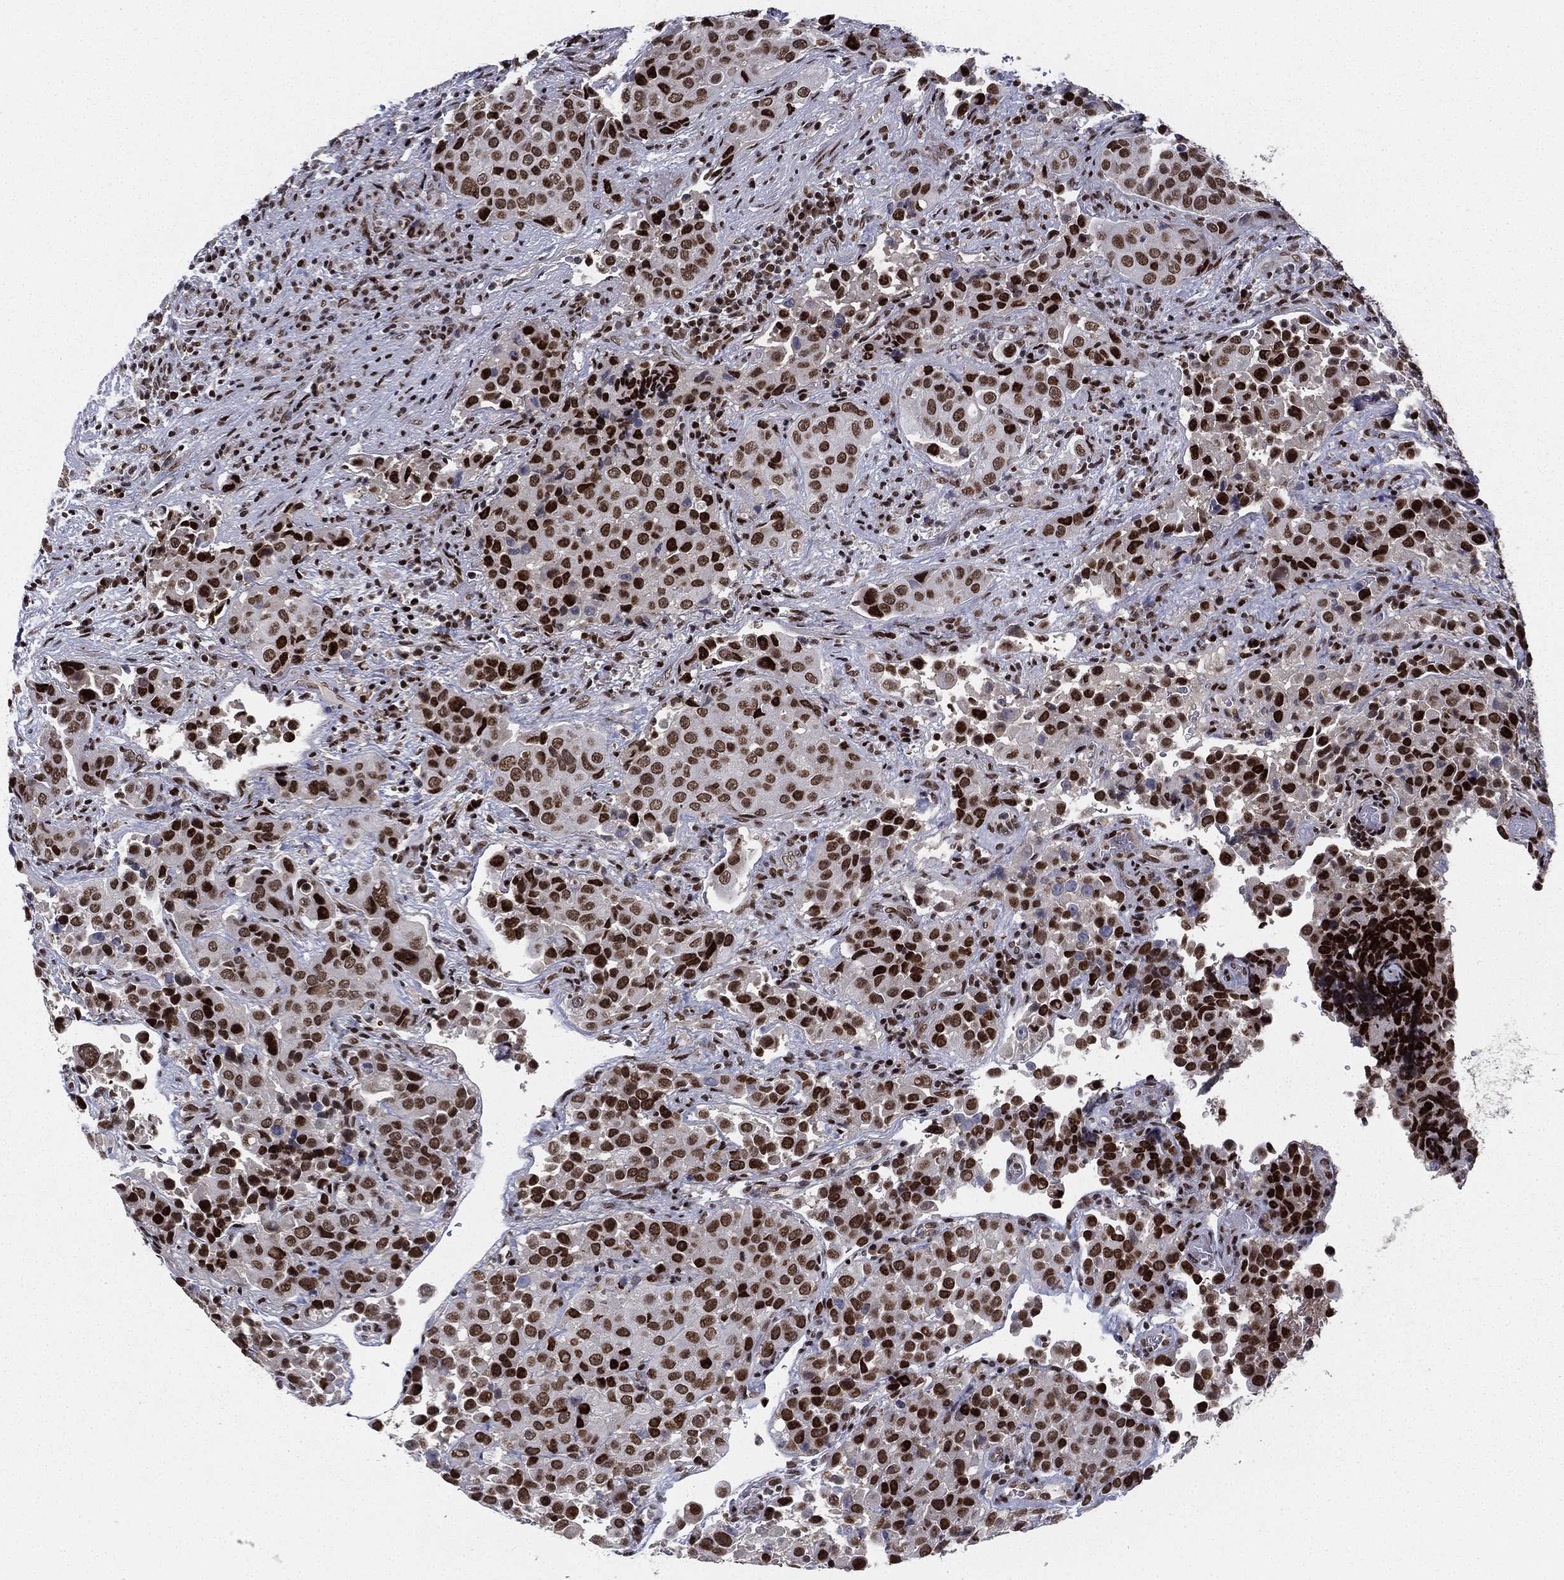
{"staining": {"intensity": "strong", "quantity": ">75%", "location": "nuclear"}, "tissue": "urothelial cancer", "cell_type": "Tumor cells", "image_type": "cancer", "snomed": [{"axis": "morphology", "description": "Urothelial carcinoma, NOS"}, {"axis": "topography", "description": "Urinary bladder"}], "caption": "The micrograph demonstrates a brown stain indicating the presence of a protein in the nuclear of tumor cells in urothelial cancer.", "gene": "RTF1", "patient": {"sex": "male", "age": 52}}